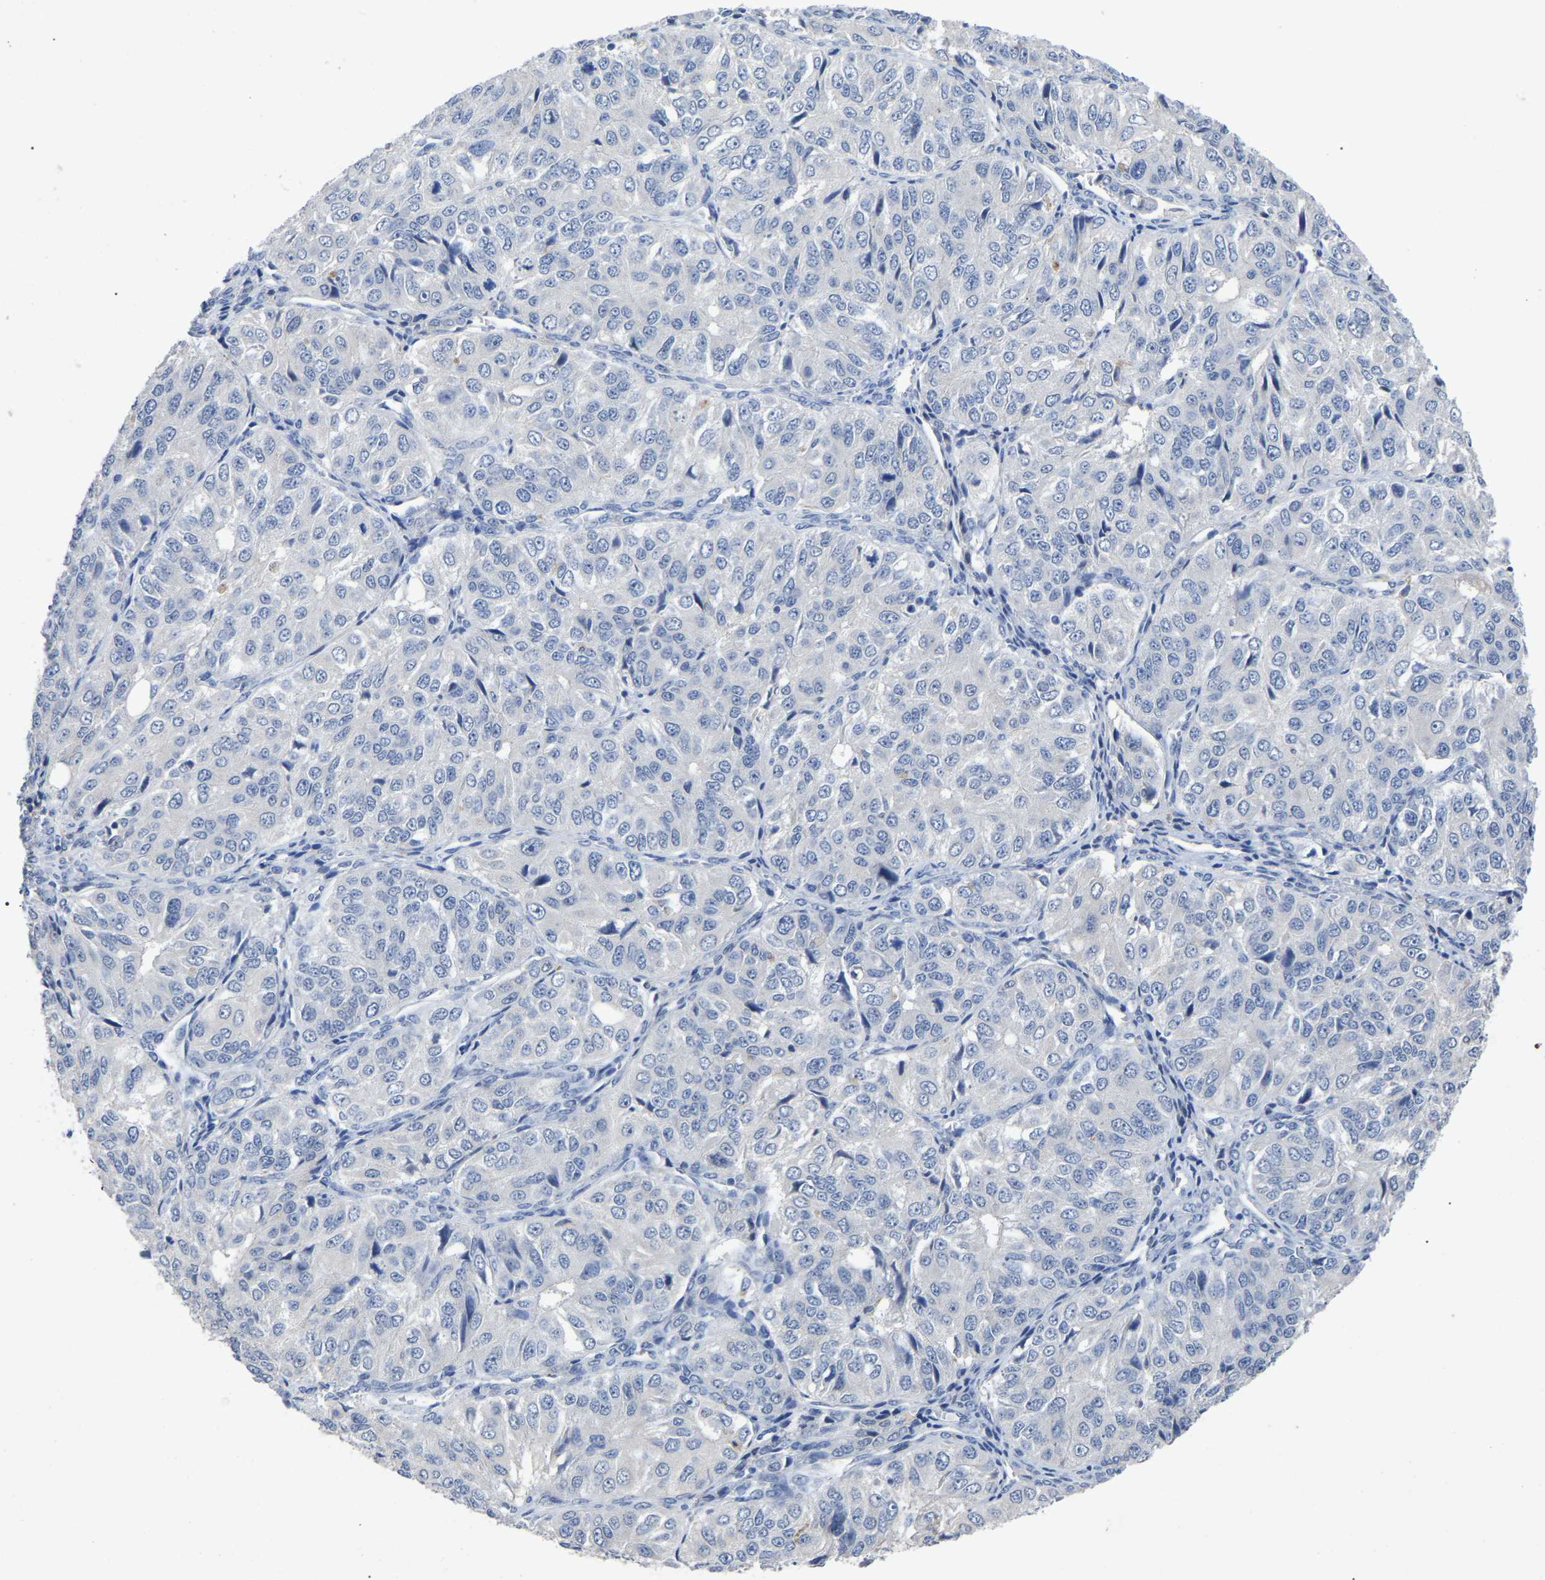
{"staining": {"intensity": "negative", "quantity": "none", "location": "none"}, "tissue": "ovarian cancer", "cell_type": "Tumor cells", "image_type": "cancer", "snomed": [{"axis": "morphology", "description": "Carcinoma, endometroid"}, {"axis": "topography", "description": "Ovary"}], "caption": "There is no significant expression in tumor cells of ovarian cancer (endometroid carcinoma).", "gene": "SMPD2", "patient": {"sex": "female", "age": 51}}